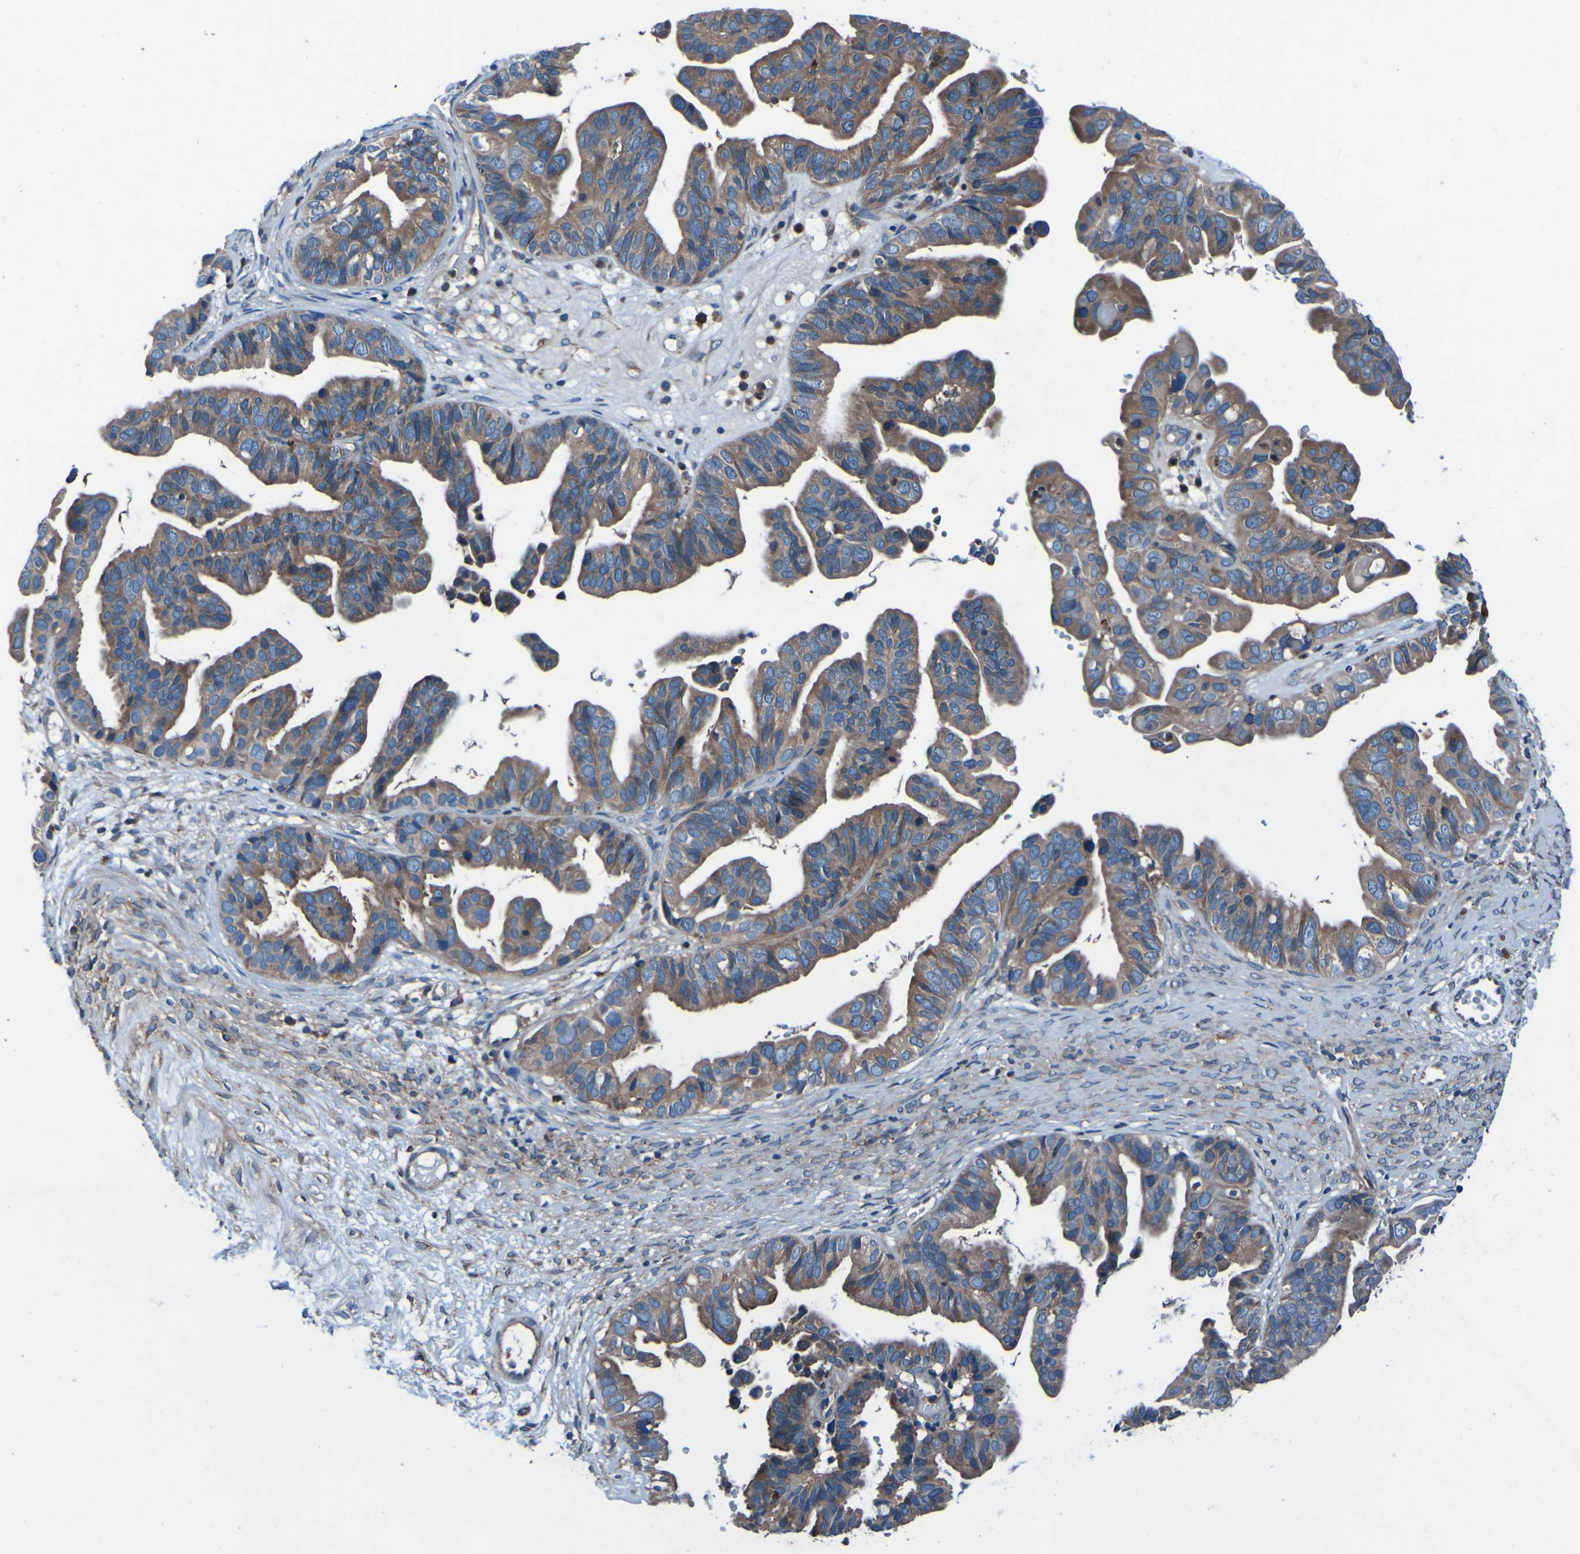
{"staining": {"intensity": "moderate", "quantity": ">75%", "location": "cytoplasmic/membranous"}, "tissue": "ovarian cancer", "cell_type": "Tumor cells", "image_type": "cancer", "snomed": [{"axis": "morphology", "description": "Cystadenocarcinoma, serous, NOS"}, {"axis": "topography", "description": "Ovary"}], "caption": "Tumor cells reveal moderate cytoplasmic/membranous positivity in approximately >75% of cells in serous cystadenocarcinoma (ovarian).", "gene": "RAB5B", "patient": {"sex": "female", "age": 56}}